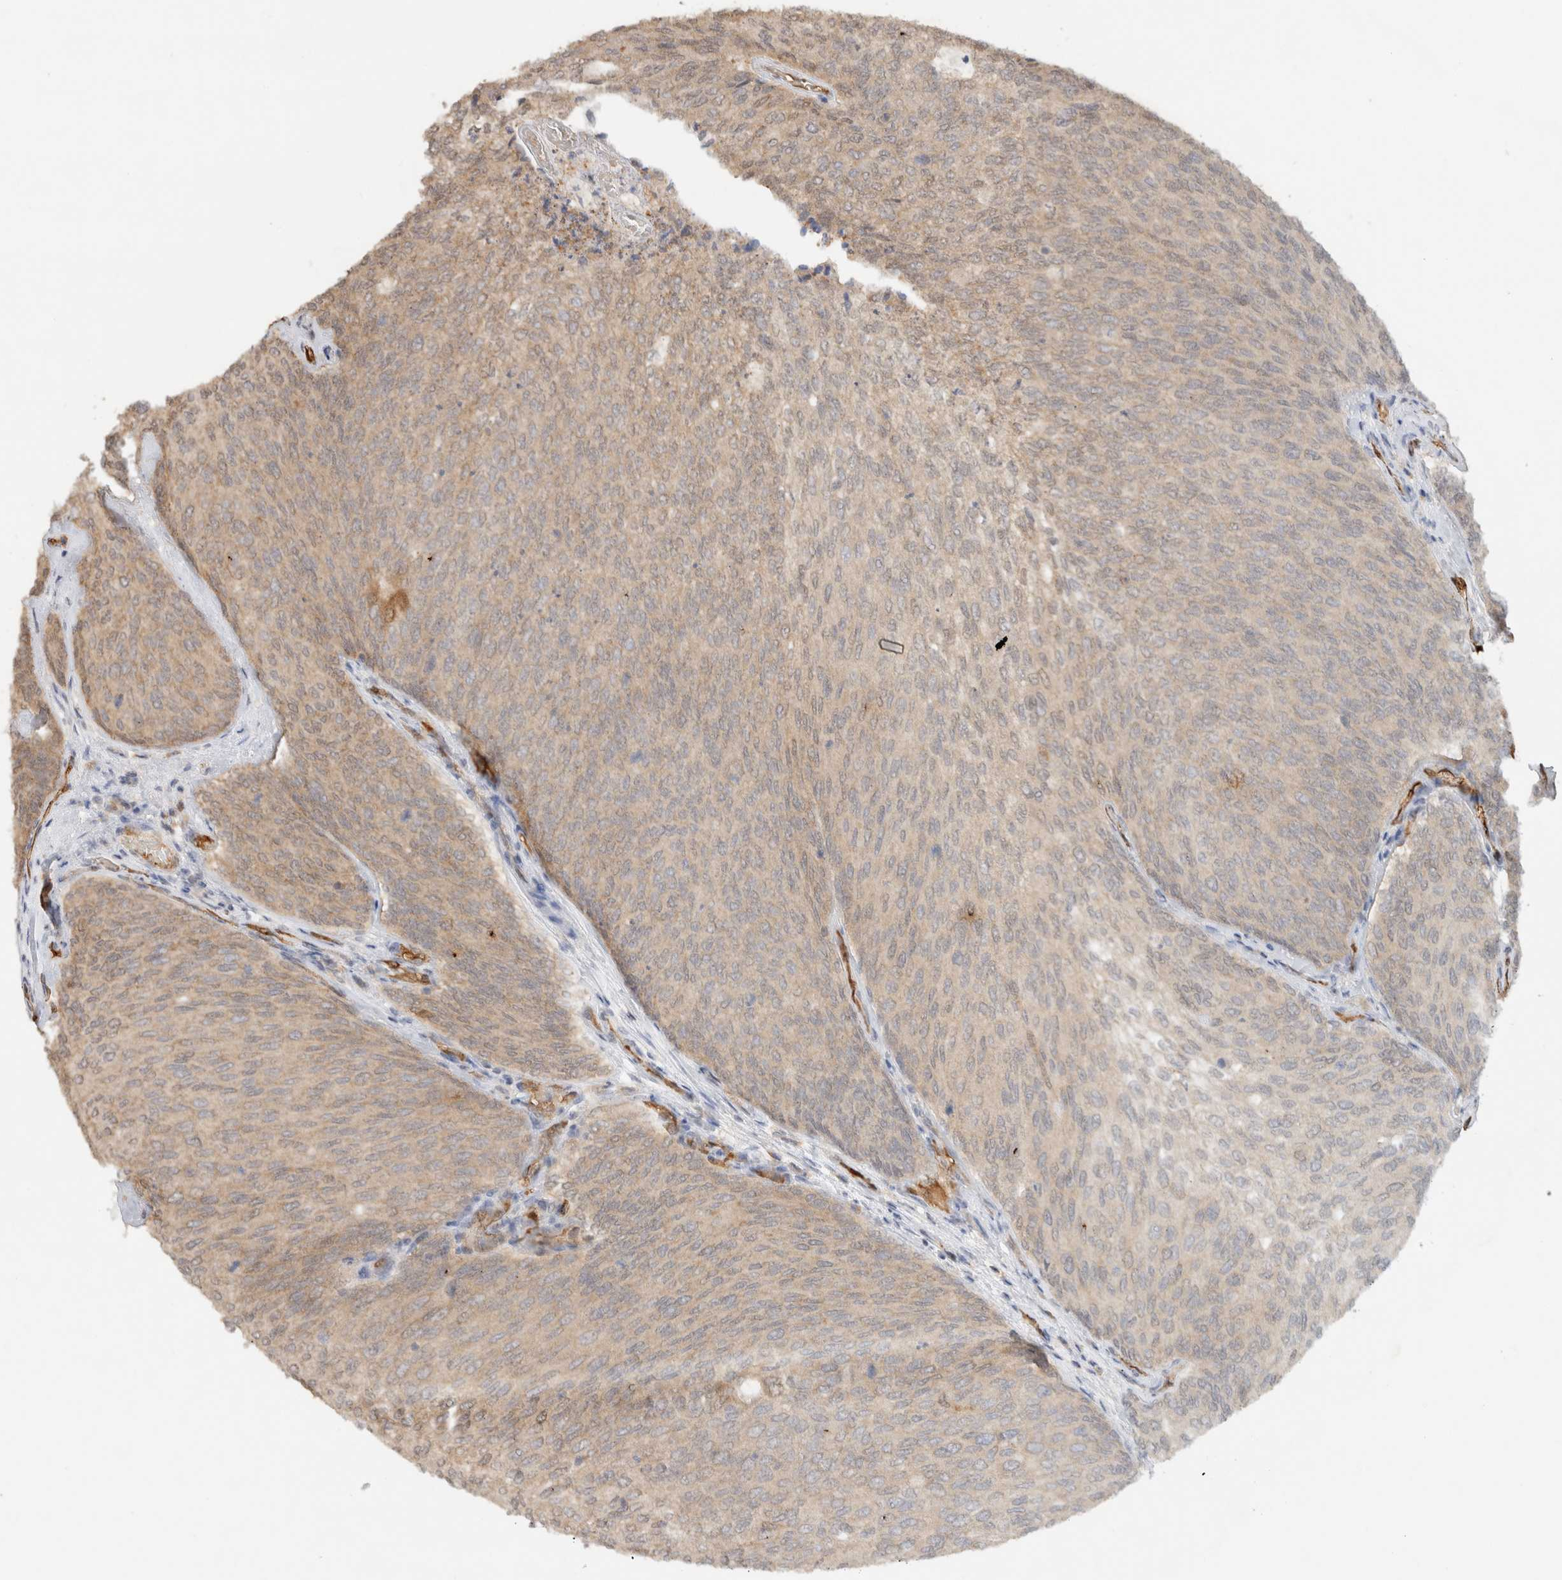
{"staining": {"intensity": "weak", "quantity": "25%-75%", "location": "cytoplasmic/membranous"}, "tissue": "urothelial cancer", "cell_type": "Tumor cells", "image_type": "cancer", "snomed": [{"axis": "morphology", "description": "Urothelial carcinoma, Low grade"}, {"axis": "topography", "description": "Urinary bladder"}], "caption": "Human urothelial cancer stained for a protein (brown) reveals weak cytoplasmic/membranous positive expression in about 25%-75% of tumor cells.", "gene": "CA13", "patient": {"sex": "female", "age": 79}}